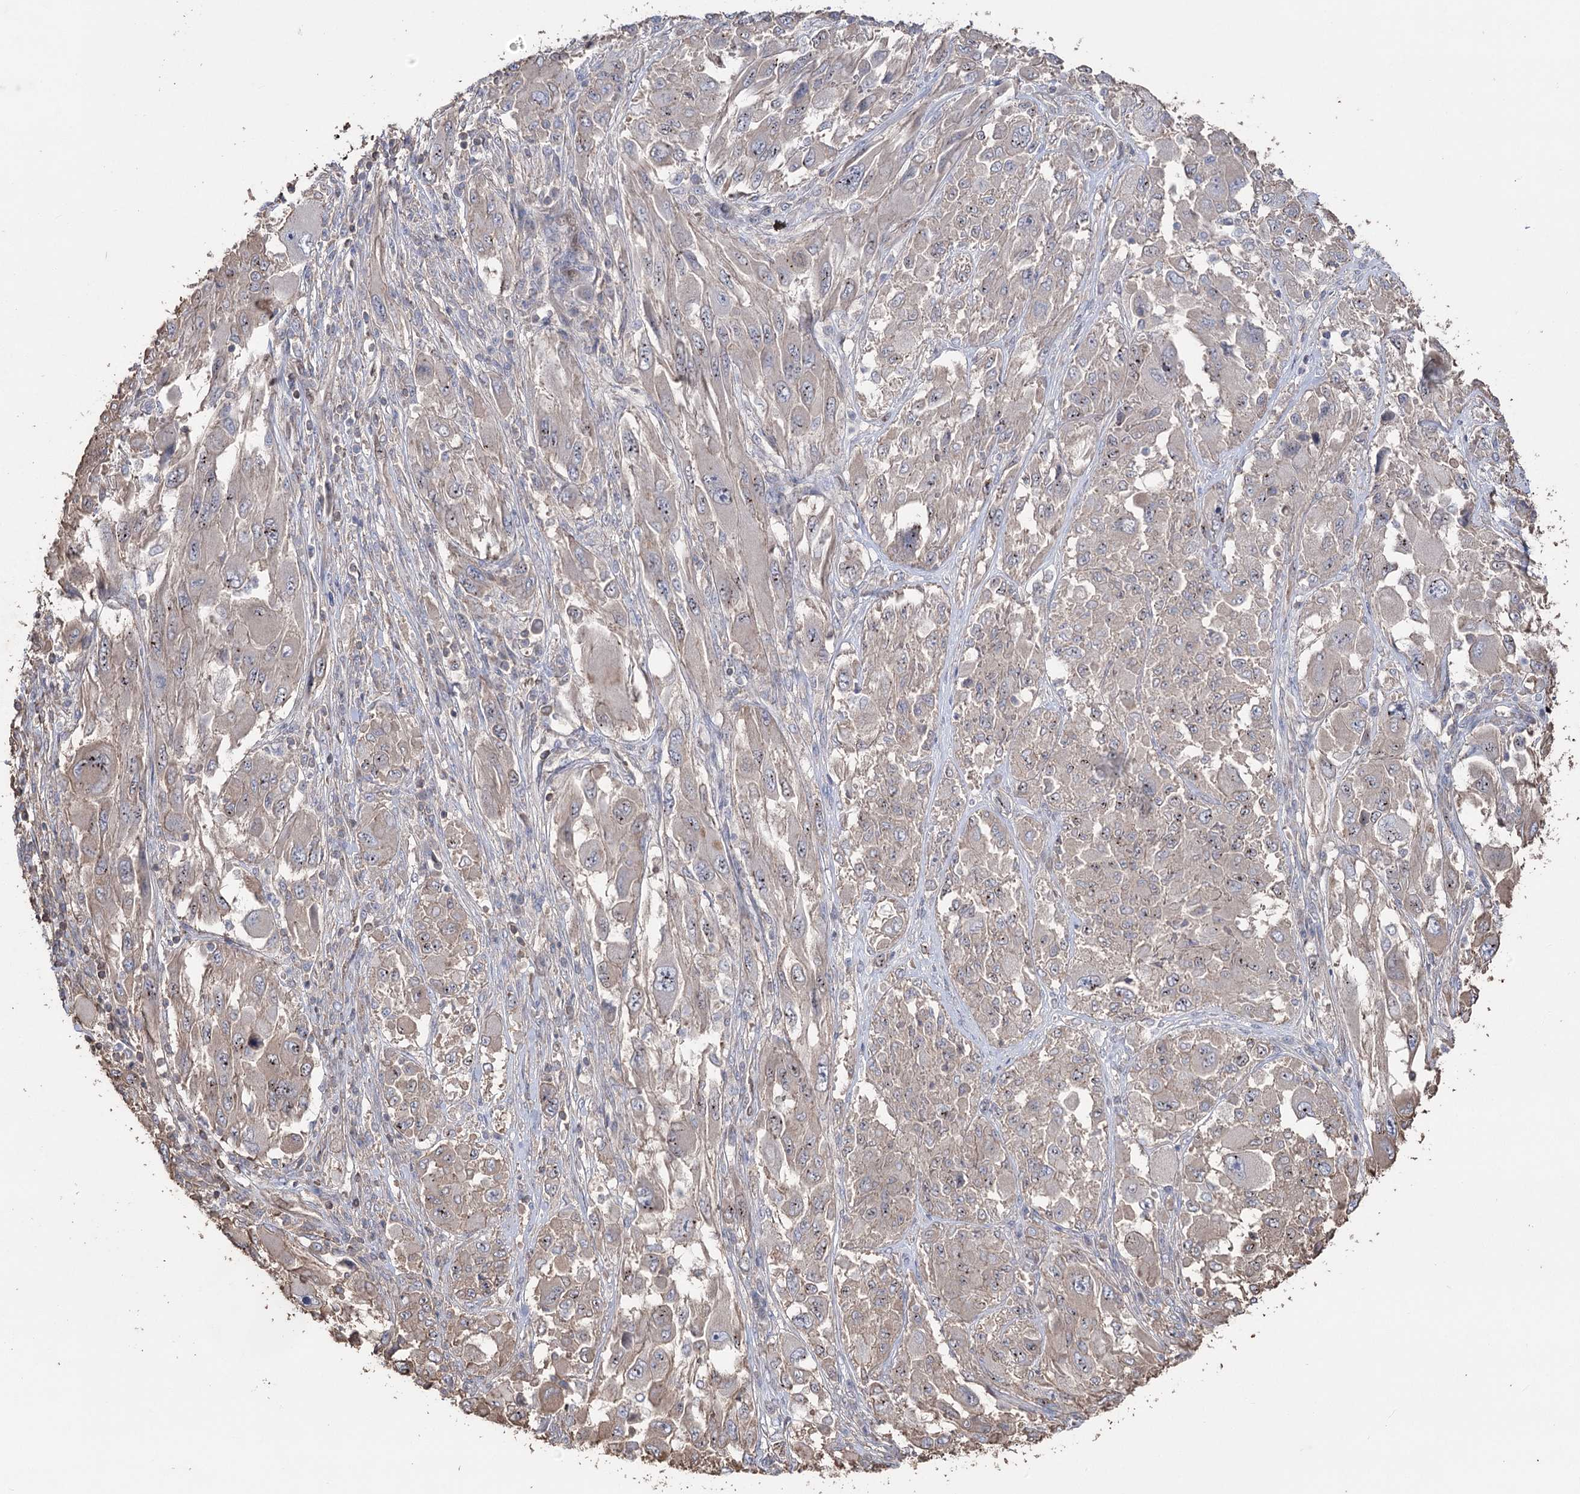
{"staining": {"intensity": "negative", "quantity": "none", "location": "none"}, "tissue": "melanoma", "cell_type": "Tumor cells", "image_type": "cancer", "snomed": [{"axis": "morphology", "description": "Malignant melanoma, NOS"}, {"axis": "topography", "description": "Skin"}], "caption": "Immunohistochemistry image of human melanoma stained for a protein (brown), which displays no staining in tumor cells.", "gene": "FAM13B", "patient": {"sex": "female", "age": 91}}